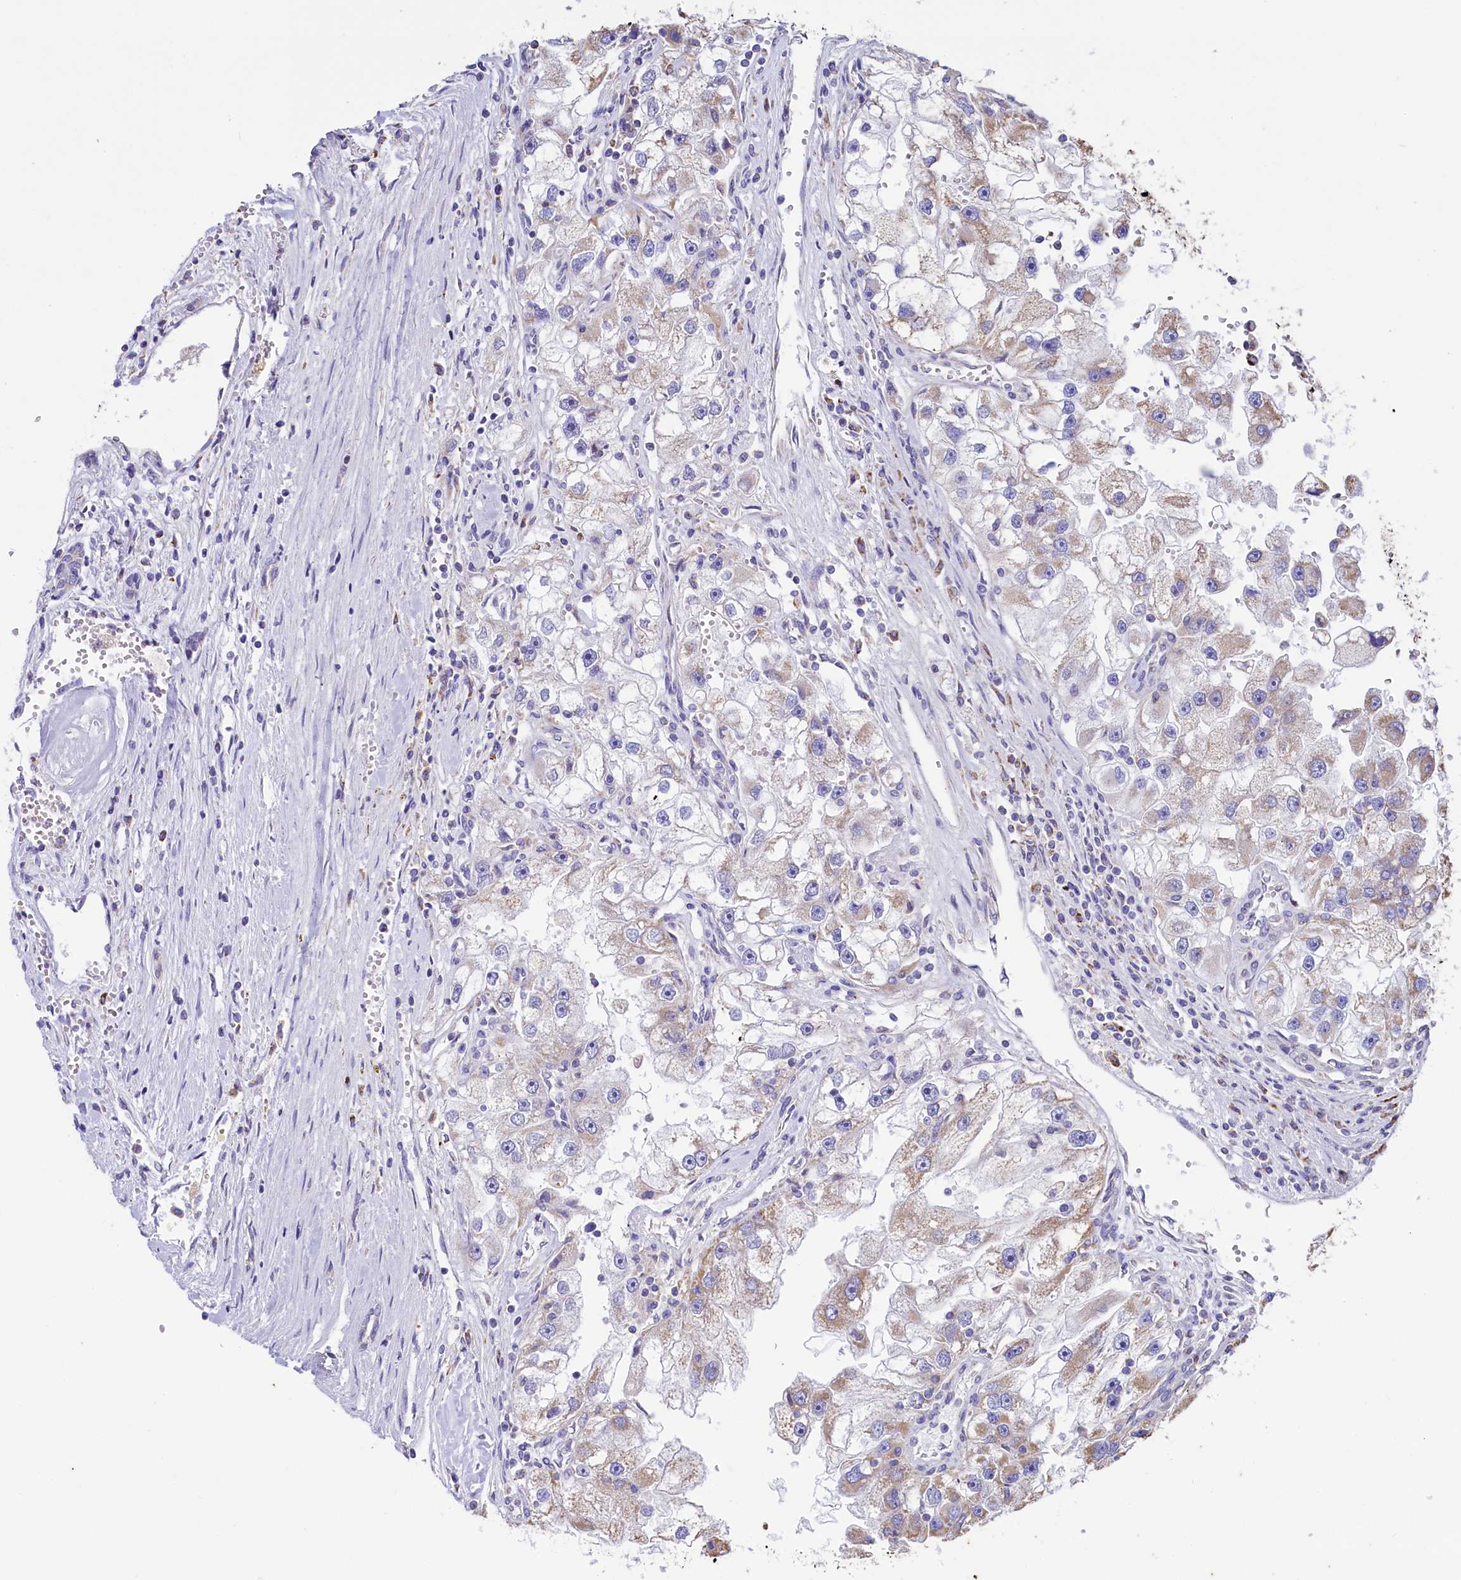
{"staining": {"intensity": "weak", "quantity": "<25%", "location": "cytoplasmic/membranous"}, "tissue": "renal cancer", "cell_type": "Tumor cells", "image_type": "cancer", "snomed": [{"axis": "morphology", "description": "Adenocarcinoma, NOS"}, {"axis": "topography", "description": "Kidney"}], "caption": "The histopathology image displays no significant positivity in tumor cells of adenocarcinoma (renal).", "gene": "IDH3A", "patient": {"sex": "male", "age": 63}}